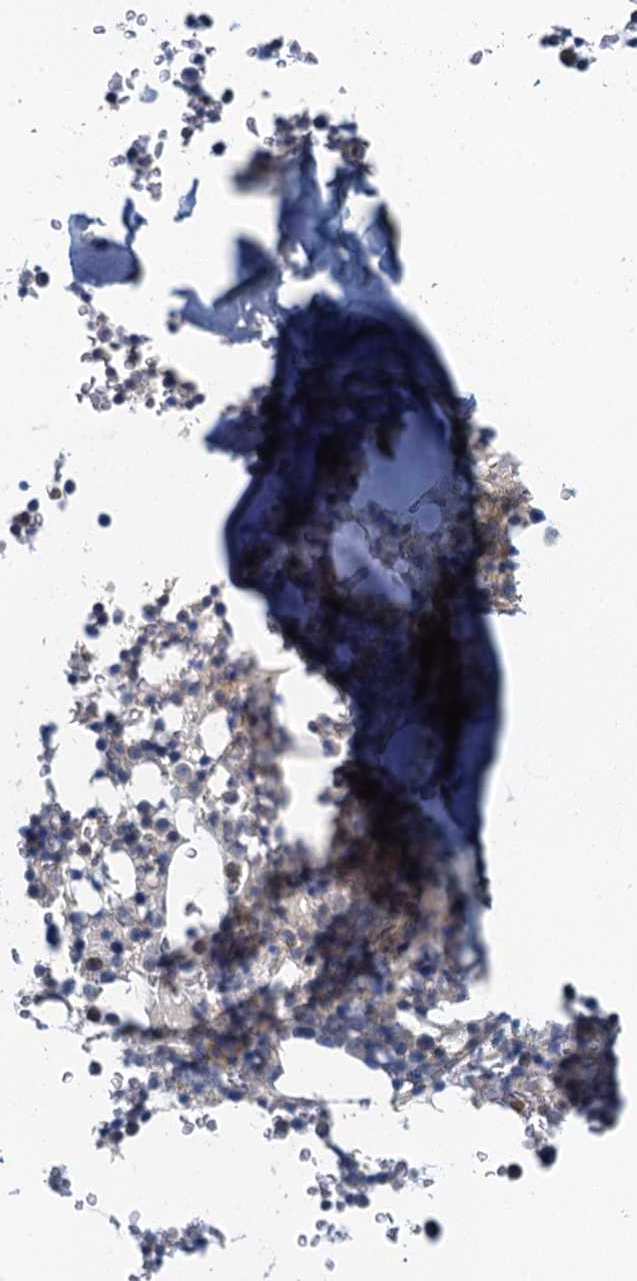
{"staining": {"intensity": "negative", "quantity": "none", "location": "none"}, "tissue": "bone marrow", "cell_type": "Hematopoietic cells", "image_type": "normal", "snomed": [{"axis": "morphology", "description": "Normal tissue, NOS"}, {"axis": "topography", "description": "Bone marrow"}], "caption": "The histopathology image shows no significant expression in hematopoietic cells of bone marrow.", "gene": "NCKAP1L", "patient": {"sex": "male", "age": 58}}